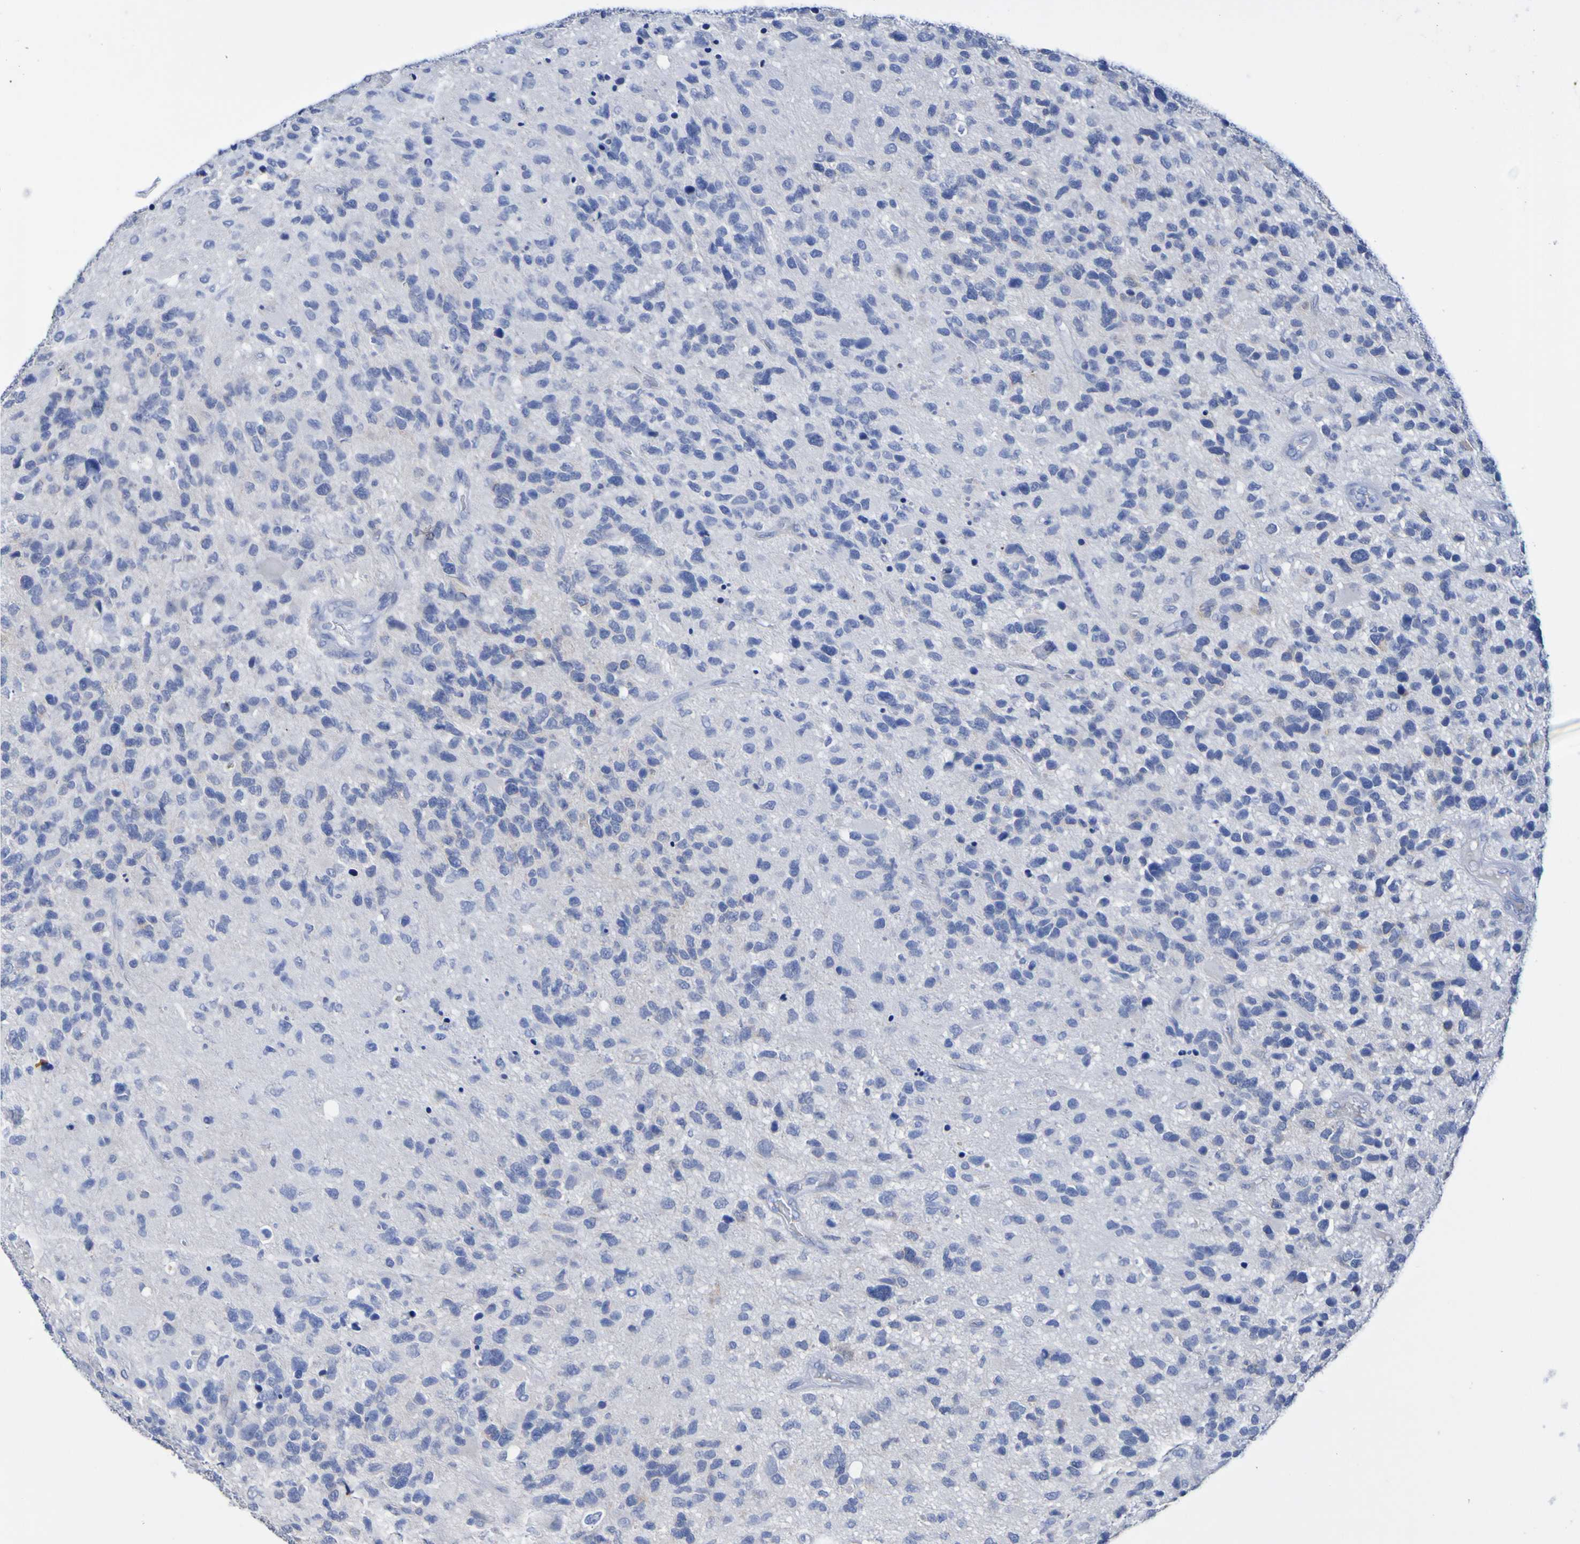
{"staining": {"intensity": "negative", "quantity": "none", "location": "none"}, "tissue": "glioma", "cell_type": "Tumor cells", "image_type": "cancer", "snomed": [{"axis": "morphology", "description": "Glioma, malignant, High grade"}, {"axis": "topography", "description": "Brain"}], "caption": "An image of glioma stained for a protein demonstrates no brown staining in tumor cells. (Brightfield microscopy of DAB (3,3'-diaminobenzidine) immunohistochemistry (IHC) at high magnification).", "gene": "SGCB", "patient": {"sex": "female", "age": 58}}